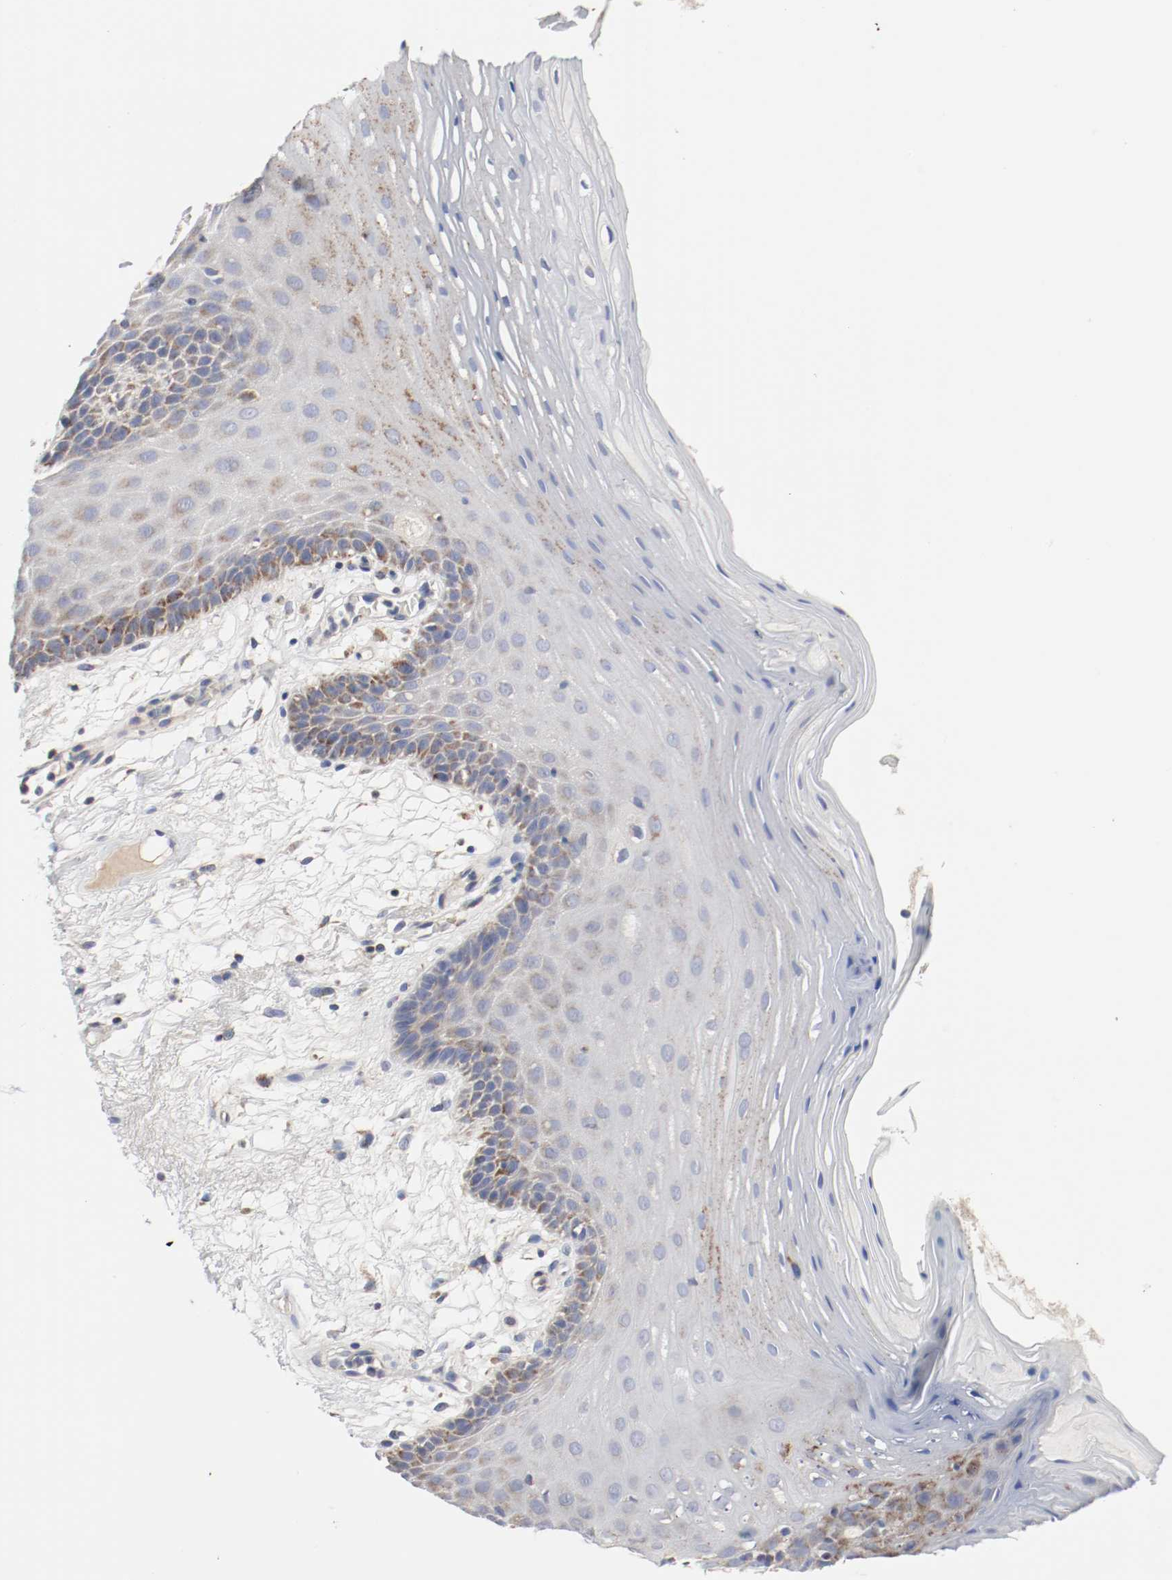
{"staining": {"intensity": "moderate", "quantity": "25%-75%", "location": "cytoplasmic/membranous"}, "tissue": "oral mucosa", "cell_type": "Squamous epithelial cells", "image_type": "normal", "snomed": [{"axis": "morphology", "description": "Normal tissue, NOS"}, {"axis": "morphology", "description": "Squamous cell carcinoma, NOS"}, {"axis": "topography", "description": "Skeletal muscle"}, {"axis": "topography", "description": "Oral tissue"}, {"axis": "topography", "description": "Head-Neck"}], "caption": "High-magnification brightfield microscopy of unremarkable oral mucosa stained with DAB (3,3'-diaminobenzidine) (brown) and counterstained with hematoxylin (blue). squamous epithelial cells exhibit moderate cytoplasmic/membranous staining is seen in approximately25%-75% of cells.", "gene": "AFG3L2", "patient": {"sex": "male", "age": 71}}